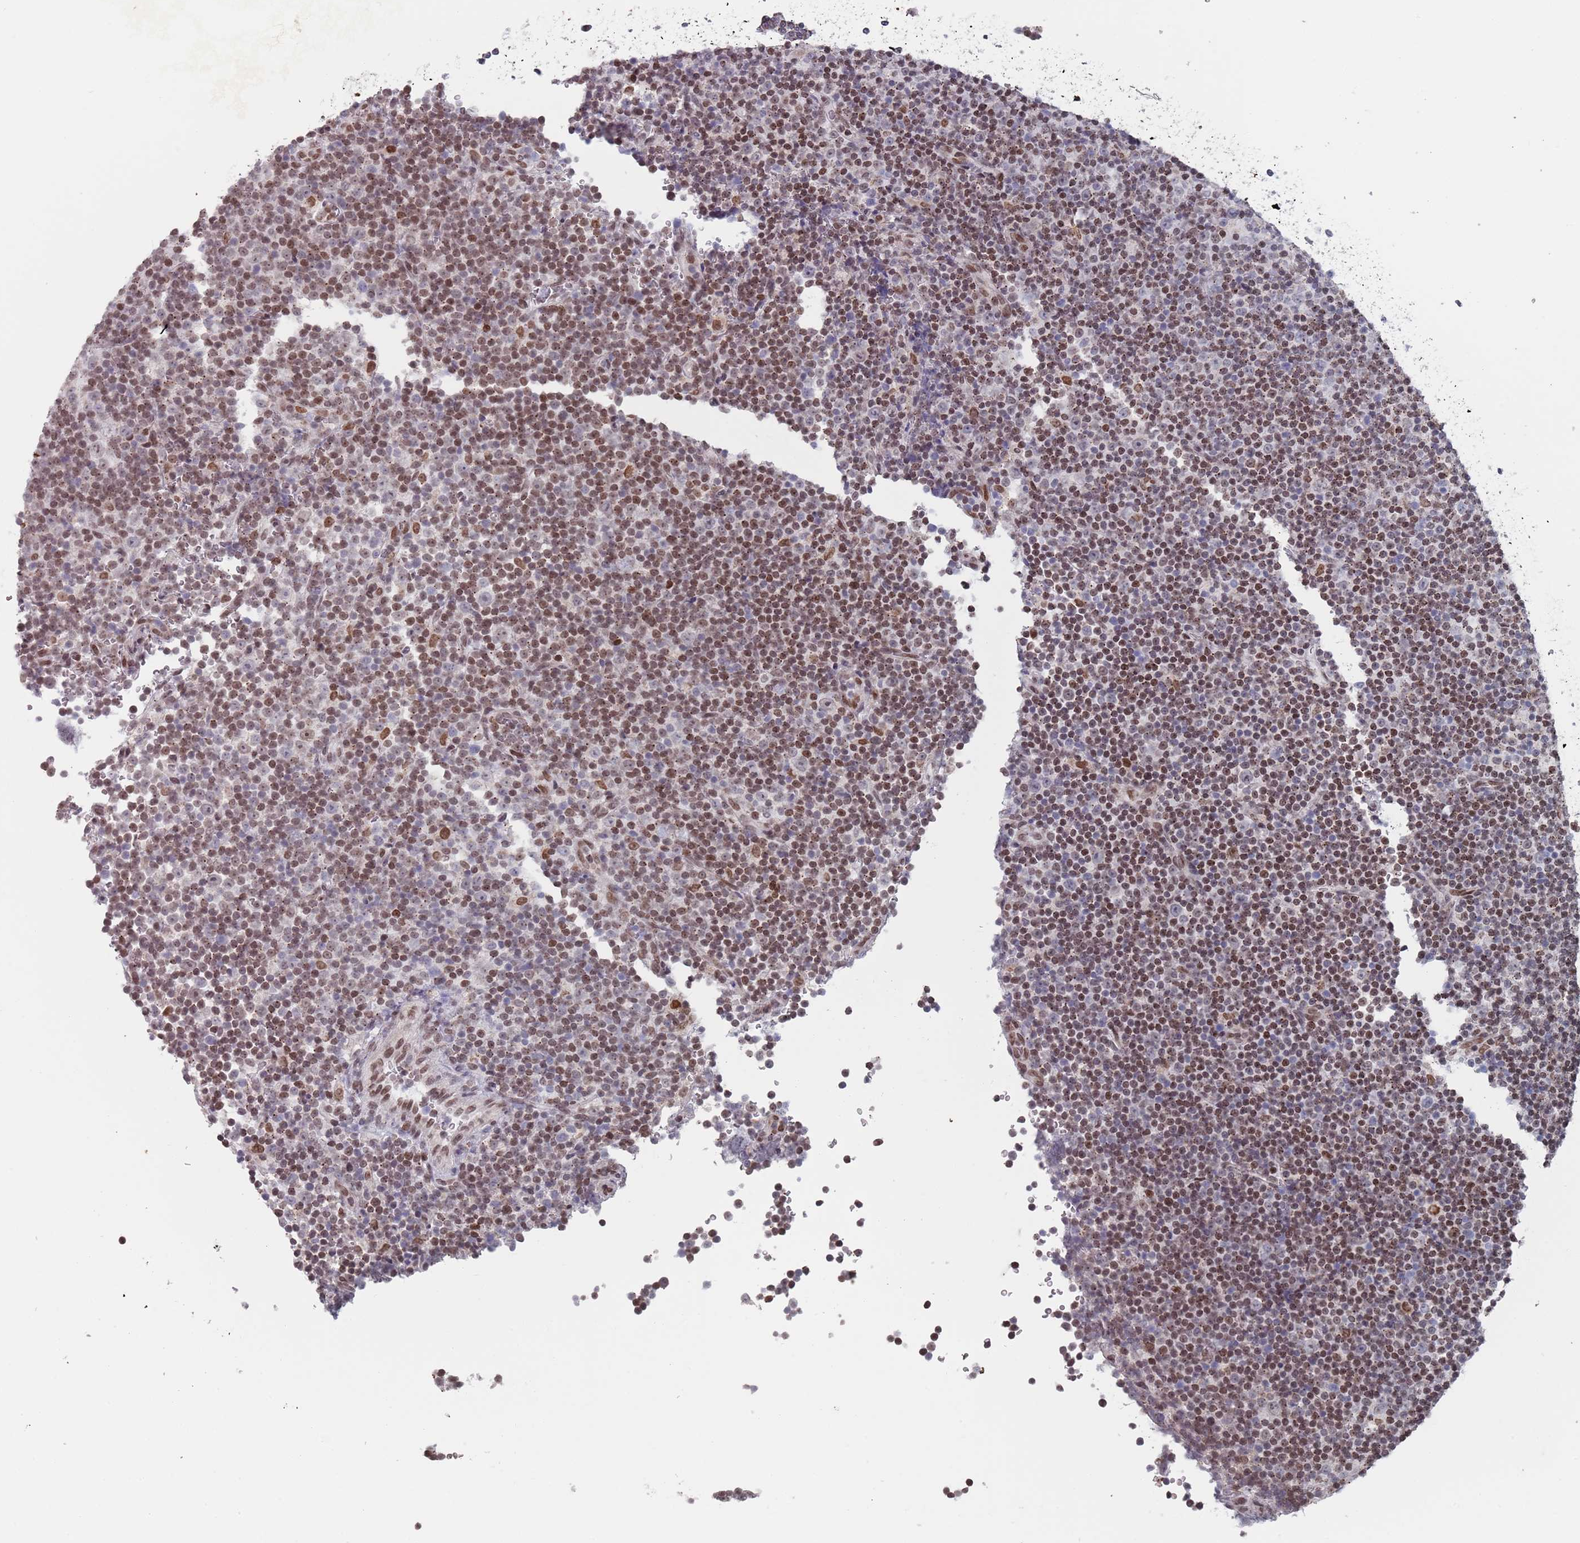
{"staining": {"intensity": "moderate", "quantity": ">75%", "location": "nuclear"}, "tissue": "lymphoma", "cell_type": "Tumor cells", "image_type": "cancer", "snomed": [{"axis": "morphology", "description": "Malignant lymphoma, non-Hodgkin's type, Low grade"}, {"axis": "topography", "description": "Lymph node"}], "caption": "A brown stain labels moderate nuclear positivity of a protein in human lymphoma tumor cells.", "gene": "MFSD12", "patient": {"sex": "female", "age": 67}}